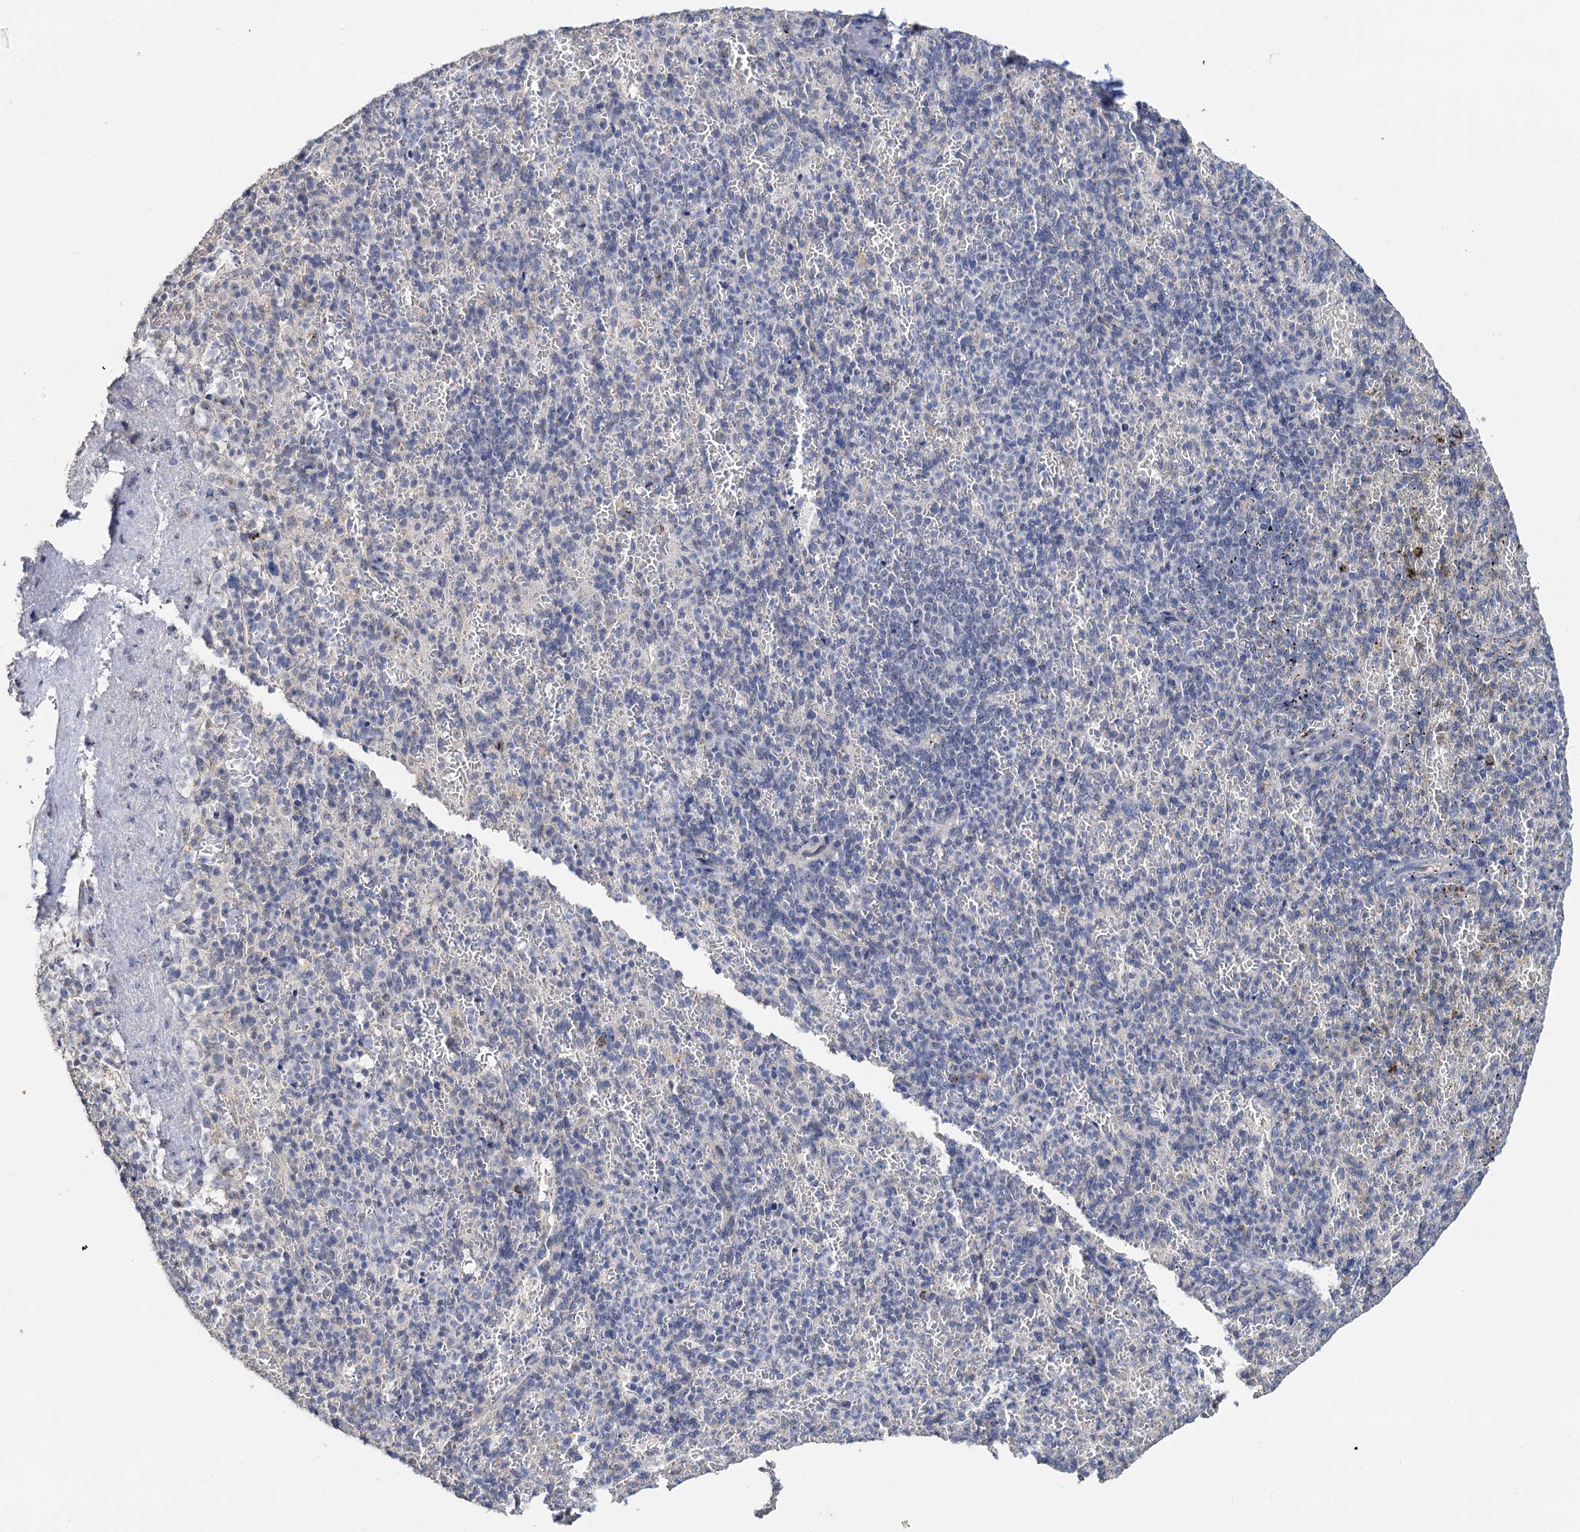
{"staining": {"intensity": "negative", "quantity": "none", "location": "none"}, "tissue": "spleen", "cell_type": "Cells in red pulp", "image_type": "normal", "snomed": [{"axis": "morphology", "description": "Normal tissue, NOS"}, {"axis": "topography", "description": "Spleen"}], "caption": "The IHC histopathology image has no significant positivity in cells in red pulp of spleen.", "gene": "C2CD3", "patient": {"sex": "female", "age": 74}}